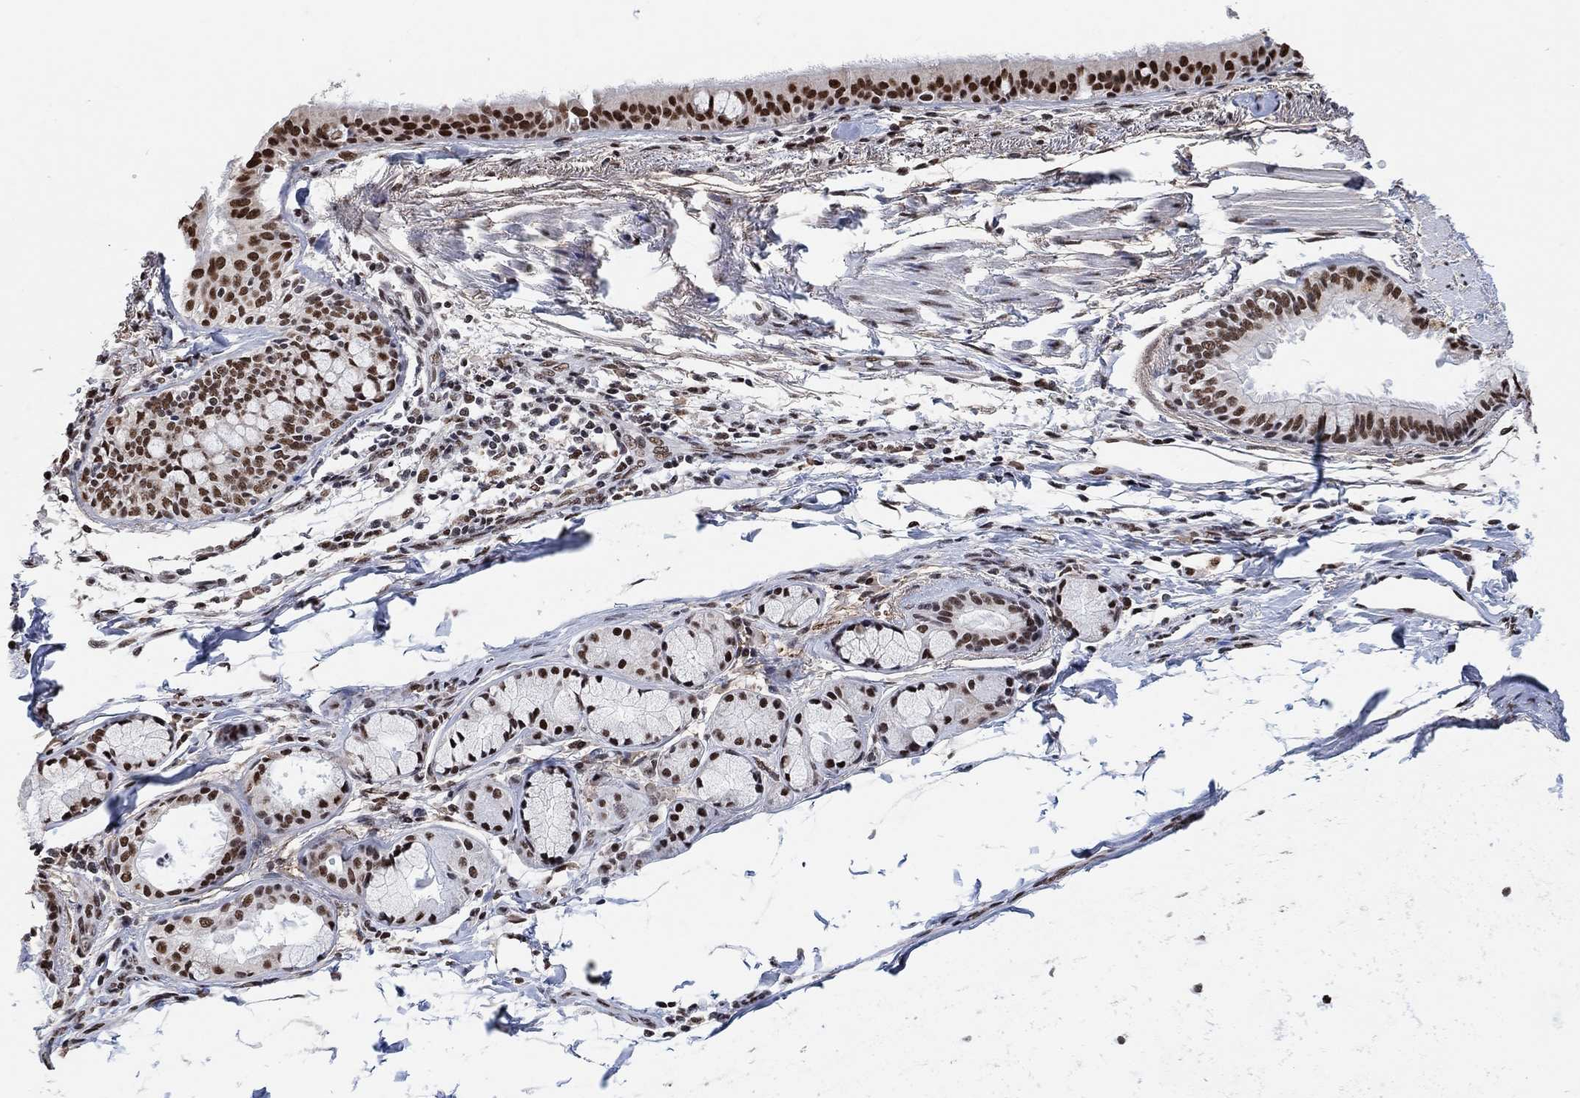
{"staining": {"intensity": "strong", "quantity": ">75%", "location": "nuclear"}, "tissue": "bronchus", "cell_type": "Respiratory epithelial cells", "image_type": "normal", "snomed": [{"axis": "morphology", "description": "Normal tissue, NOS"}, {"axis": "morphology", "description": "Squamous cell carcinoma, NOS"}, {"axis": "topography", "description": "Bronchus"}, {"axis": "topography", "description": "Lung"}], "caption": "This photomicrograph shows immunohistochemistry staining of unremarkable bronchus, with high strong nuclear staining in approximately >75% of respiratory epithelial cells.", "gene": "USP39", "patient": {"sex": "male", "age": 69}}